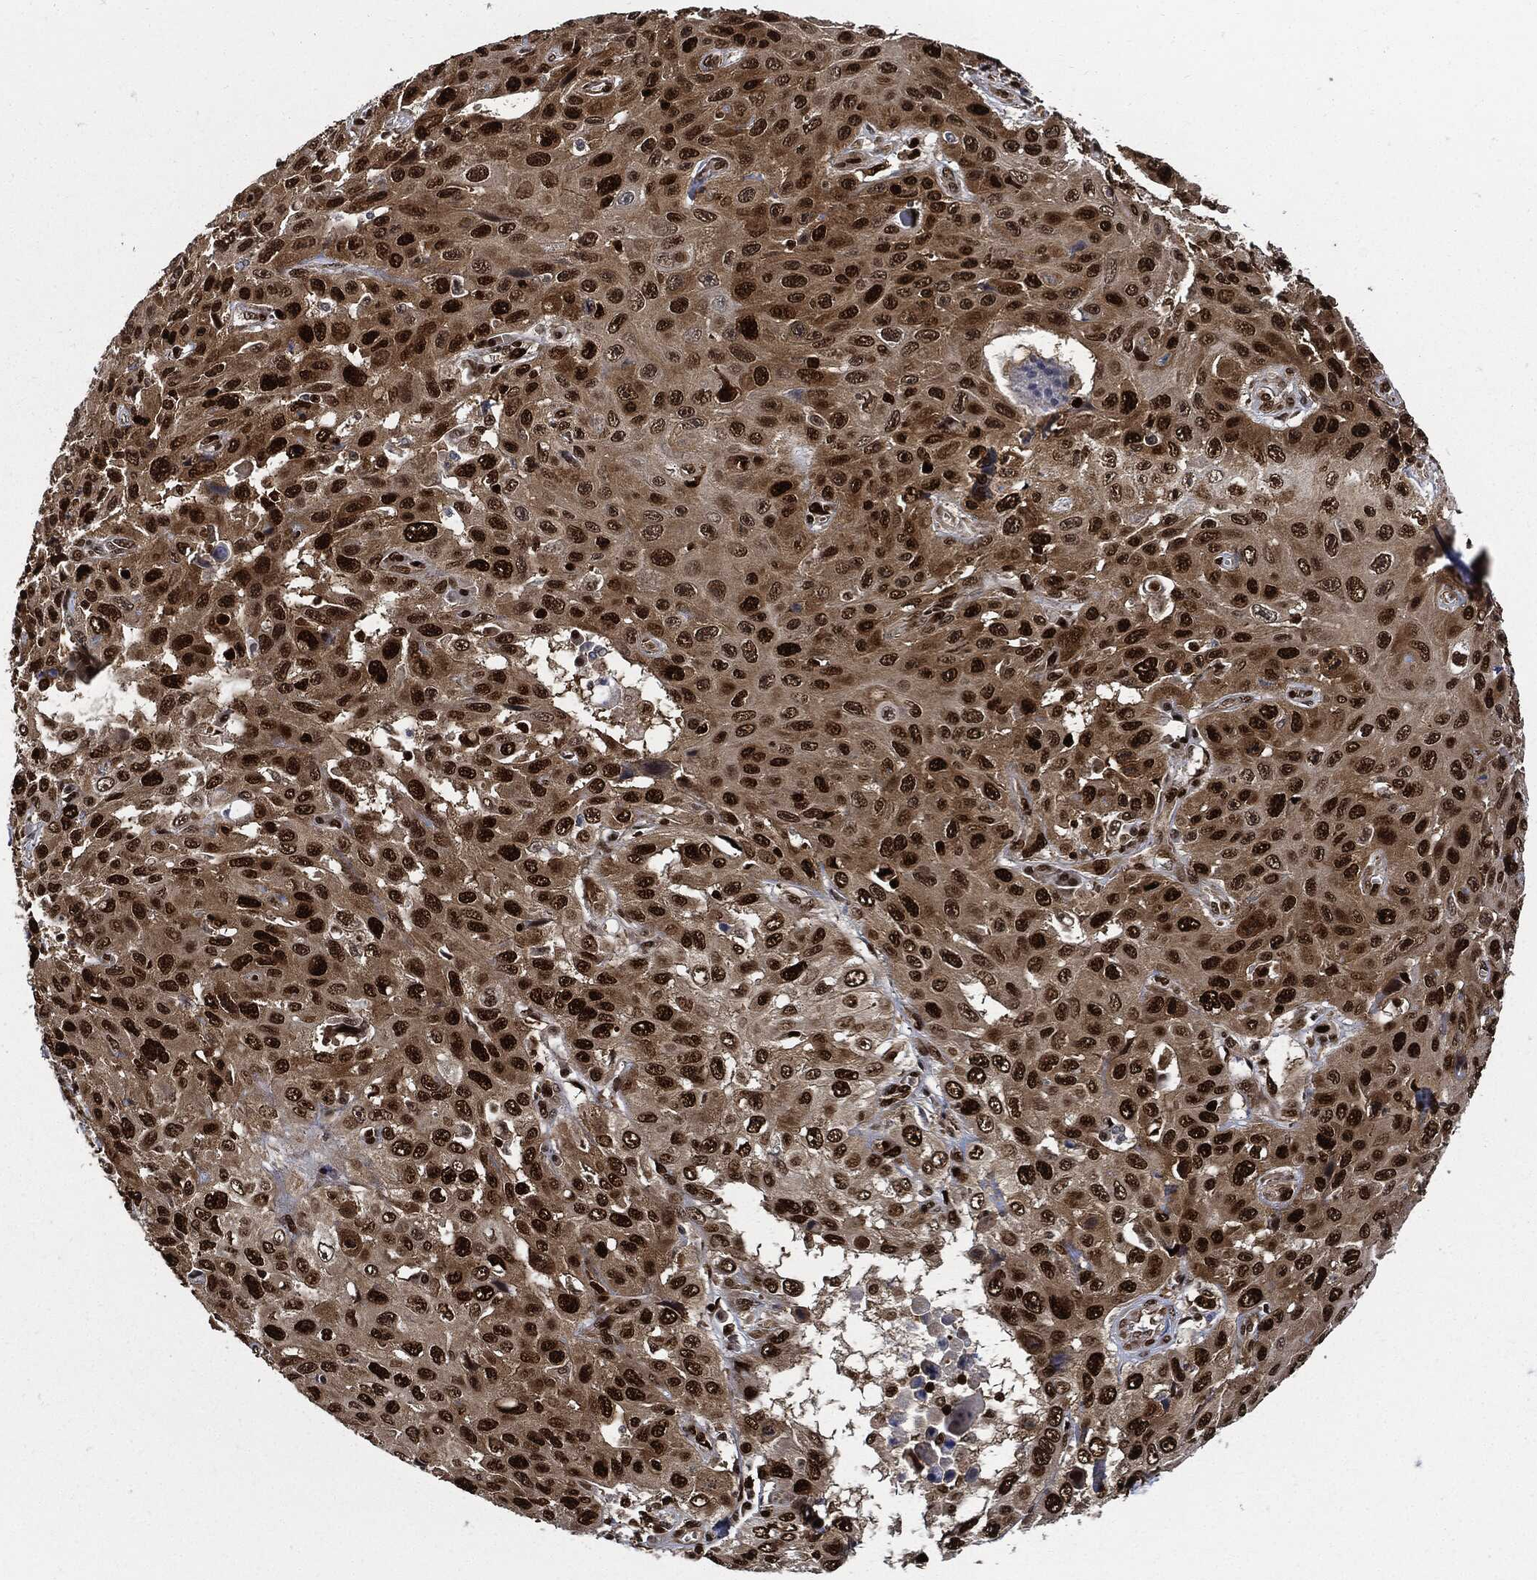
{"staining": {"intensity": "strong", "quantity": ">75%", "location": "nuclear"}, "tissue": "skin cancer", "cell_type": "Tumor cells", "image_type": "cancer", "snomed": [{"axis": "morphology", "description": "Squamous cell carcinoma, NOS"}, {"axis": "topography", "description": "Skin"}], "caption": "IHC staining of skin cancer (squamous cell carcinoma), which reveals high levels of strong nuclear positivity in approximately >75% of tumor cells indicating strong nuclear protein positivity. The staining was performed using DAB (3,3'-diaminobenzidine) (brown) for protein detection and nuclei were counterstained in hematoxylin (blue).", "gene": "PCNA", "patient": {"sex": "male", "age": 82}}